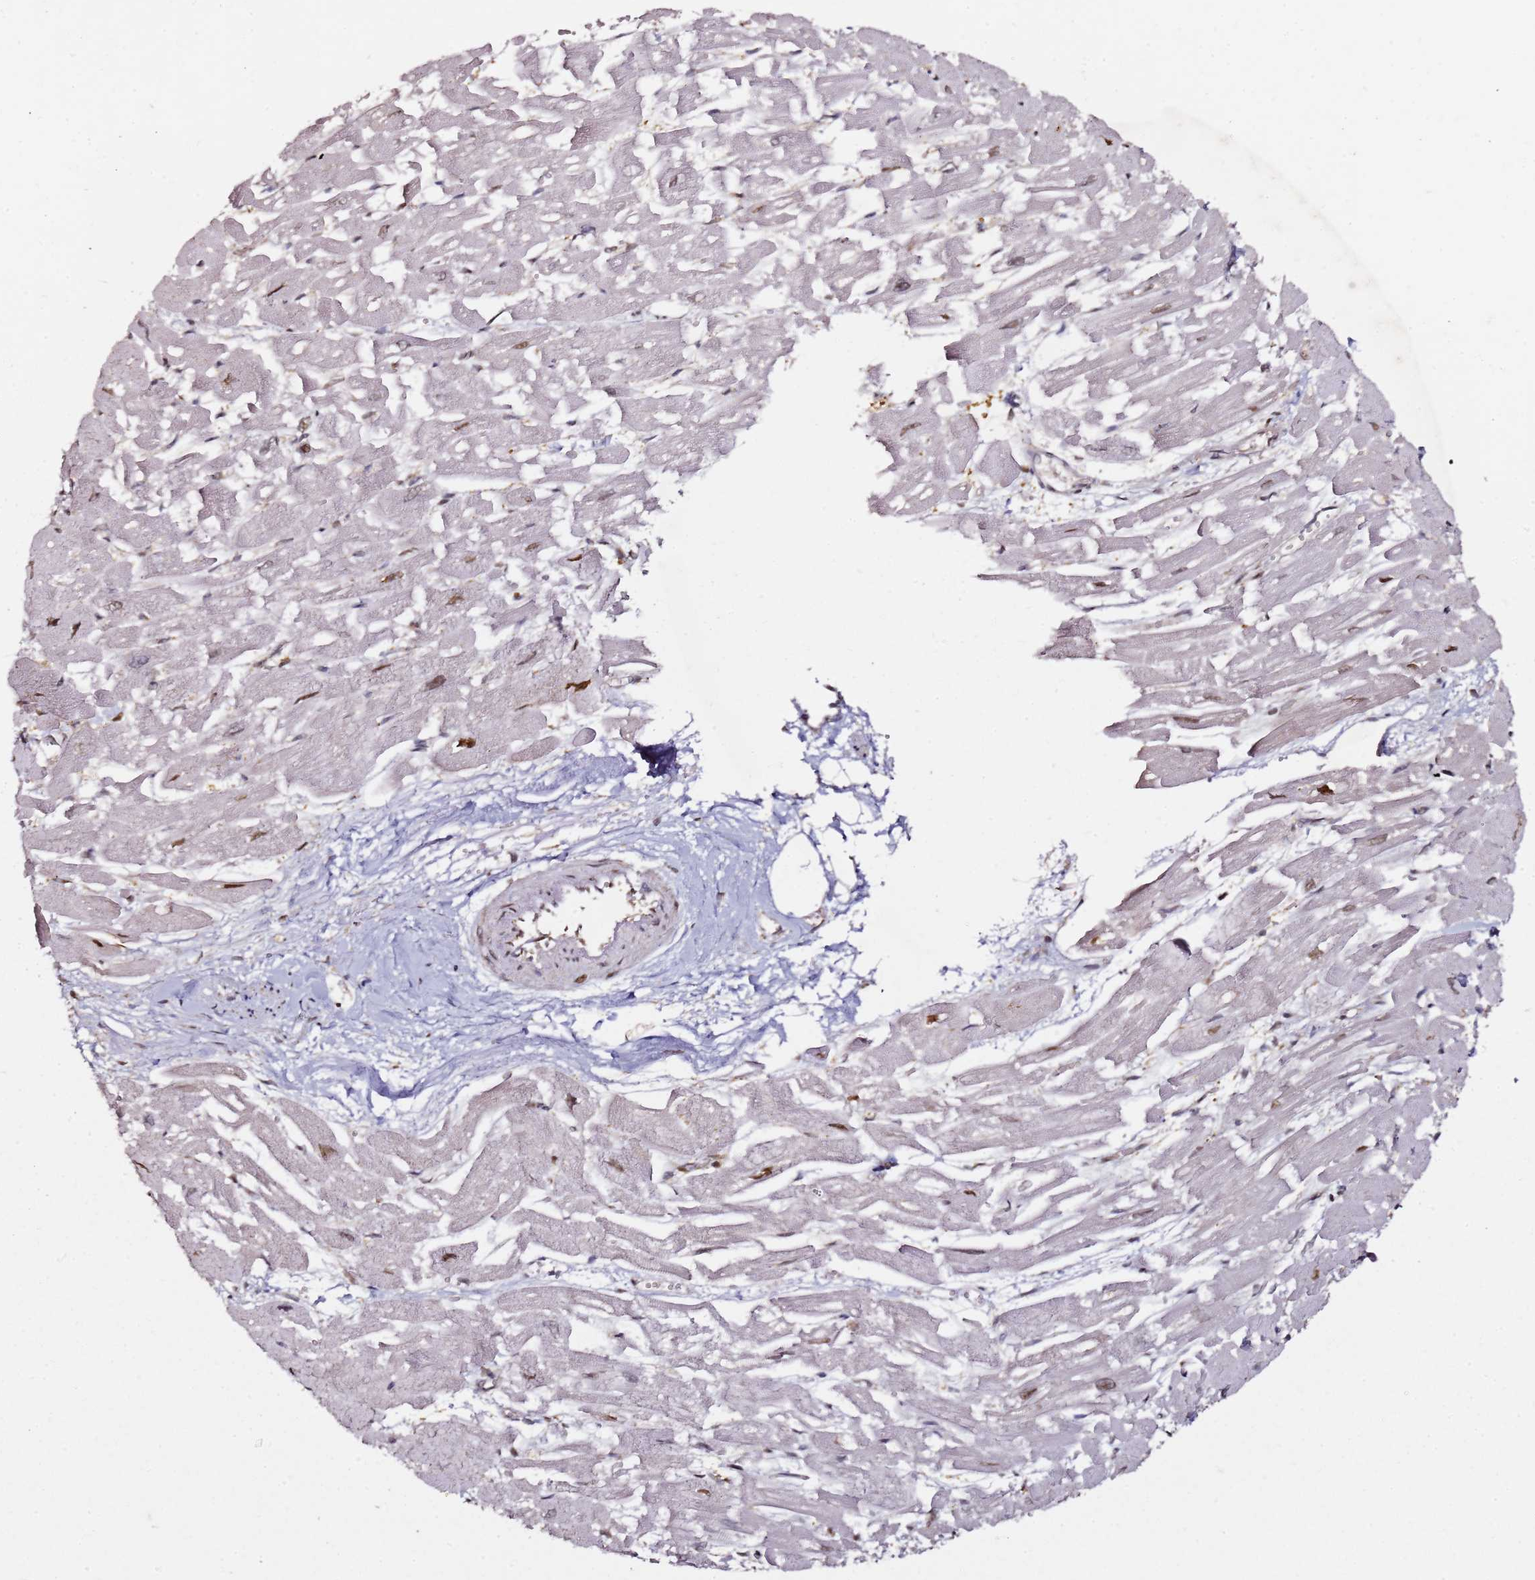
{"staining": {"intensity": "moderate", "quantity": "25%-75%", "location": "nuclear"}, "tissue": "heart muscle", "cell_type": "Cardiomyocytes", "image_type": "normal", "snomed": [{"axis": "morphology", "description": "Normal tissue, NOS"}, {"axis": "topography", "description": "Heart"}], "caption": "This is a histology image of immunohistochemistry (IHC) staining of normal heart muscle, which shows moderate expression in the nuclear of cardiomyocytes.", "gene": "PSMD4", "patient": {"sex": "male", "age": 54}}